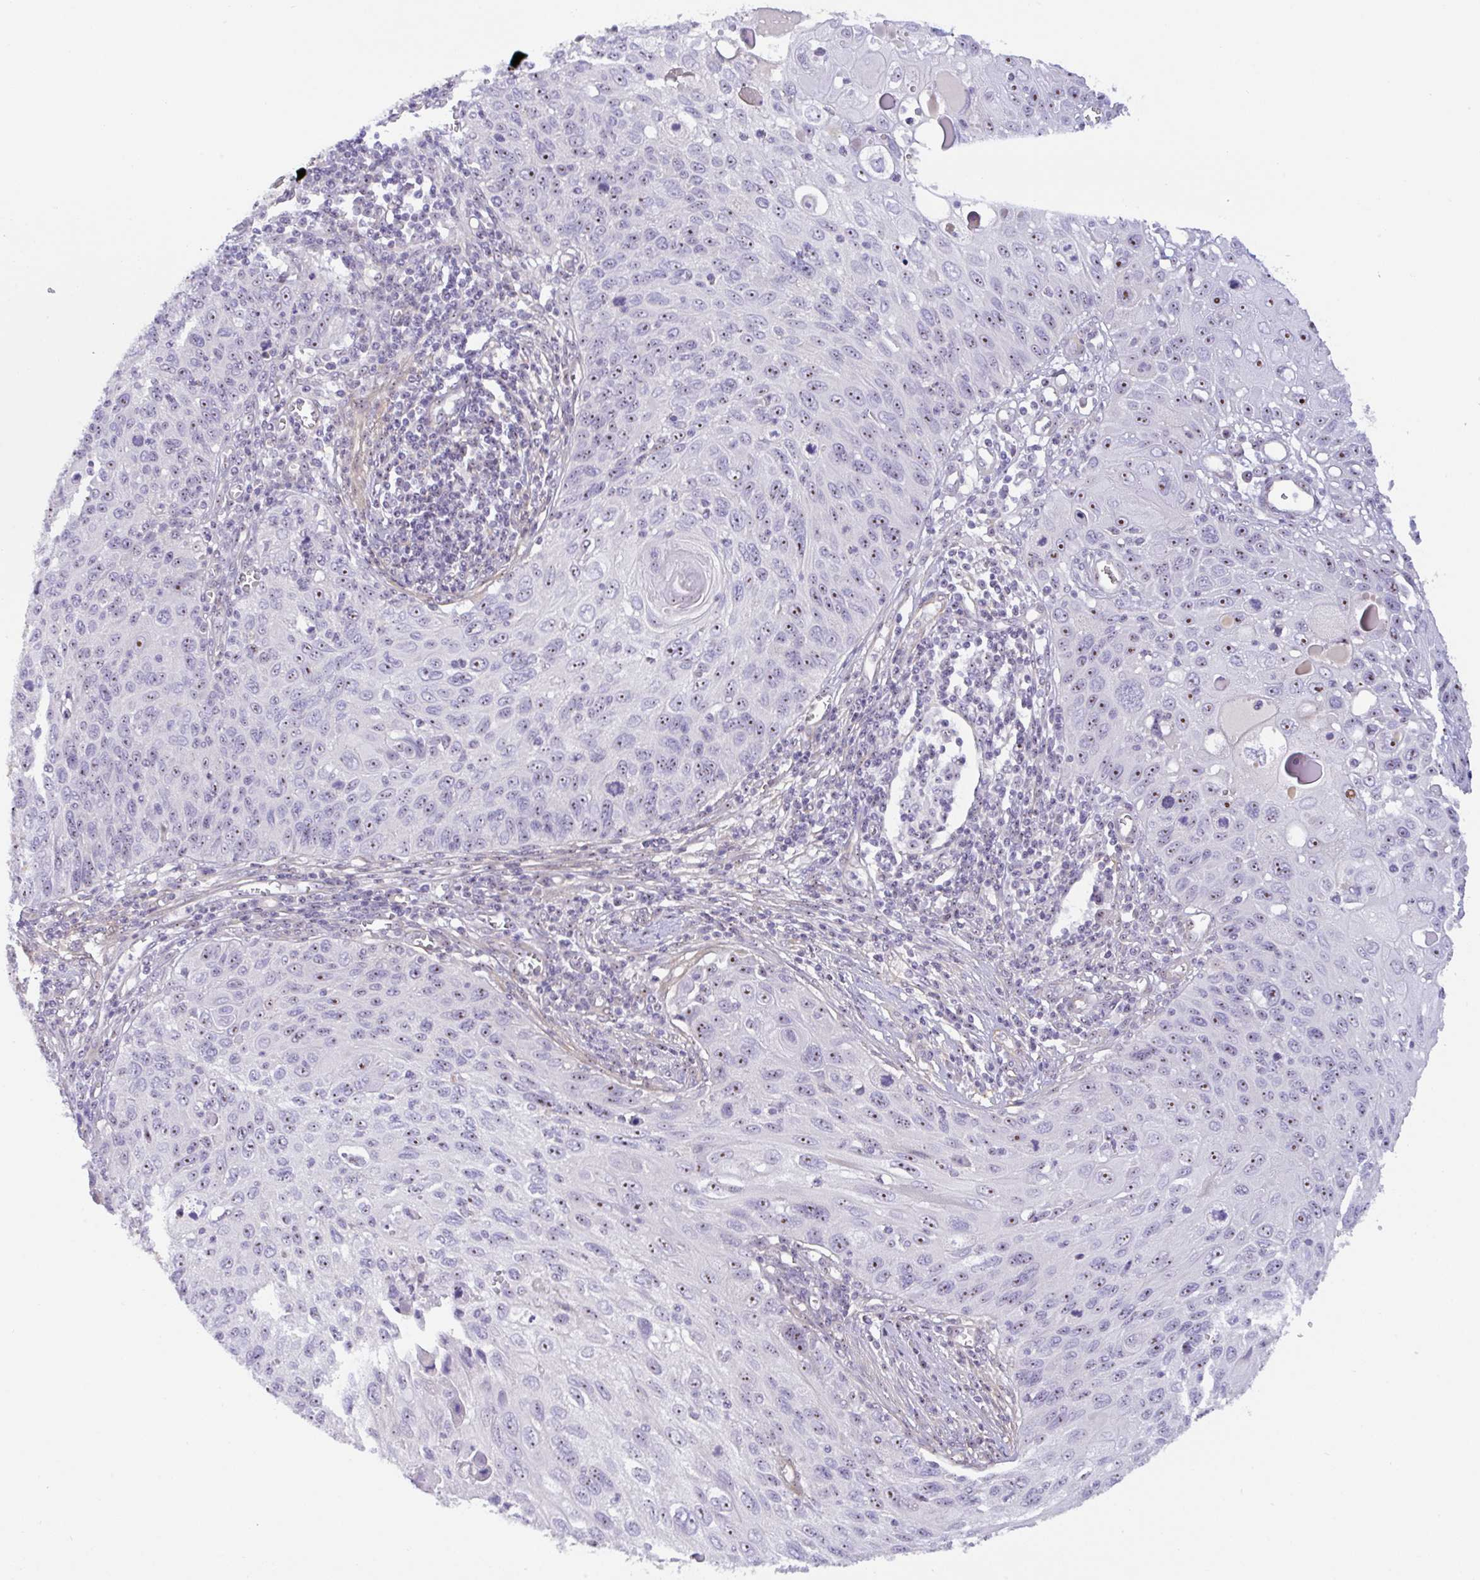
{"staining": {"intensity": "moderate", "quantity": "<25%", "location": "nuclear"}, "tissue": "cervical cancer", "cell_type": "Tumor cells", "image_type": "cancer", "snomed": [{"axis": "morphology", "description": "Squamous cell carcinoma, NOS"}, {"axis": "topography", "description": "Cervix"}], "caption": "This is an image of immunohistochemistry (IHC) staining of cervical squamous cell carcinoma, which shows moderate expression in the nuclear of tumor cells.", "gene": "MXRA8", "patient": {"sex": "female", "age": 70}}